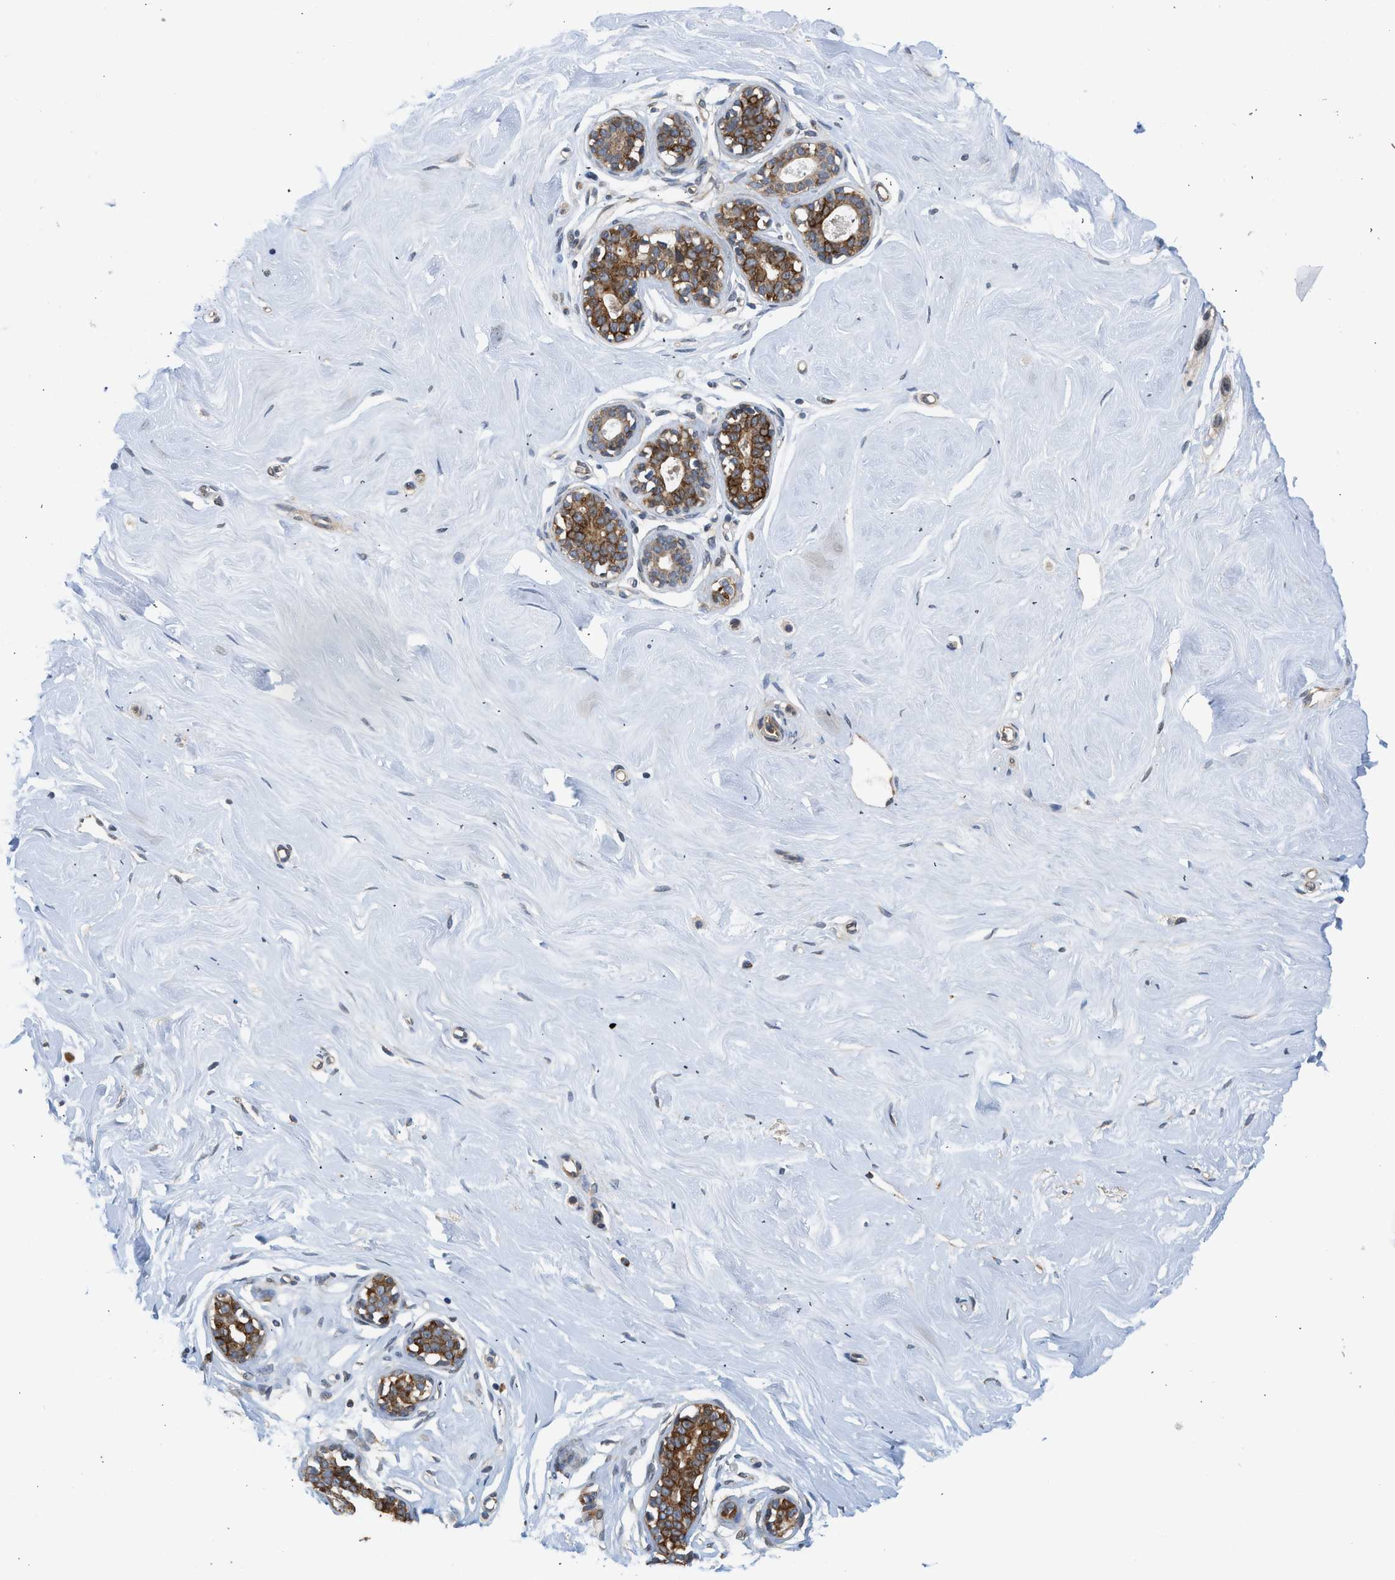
{"staining": {"intensity": "negative", "quantity": "none", "location": "none"}, "tissue": "breast", "cell_type": "Adipocytes", "image_type": "normal", "snomed": [{"axis": "morphology", "description": "Normal tissue, NOS"}, {"axis": "topography", "description": "Breast"}], "caption": "IHC micrograph of unremarkable breast stained for a protein (brown), which shows no expression in adipocytes.", "gene": "POLG2", "patient": {"sex": "female", "age": 23}}